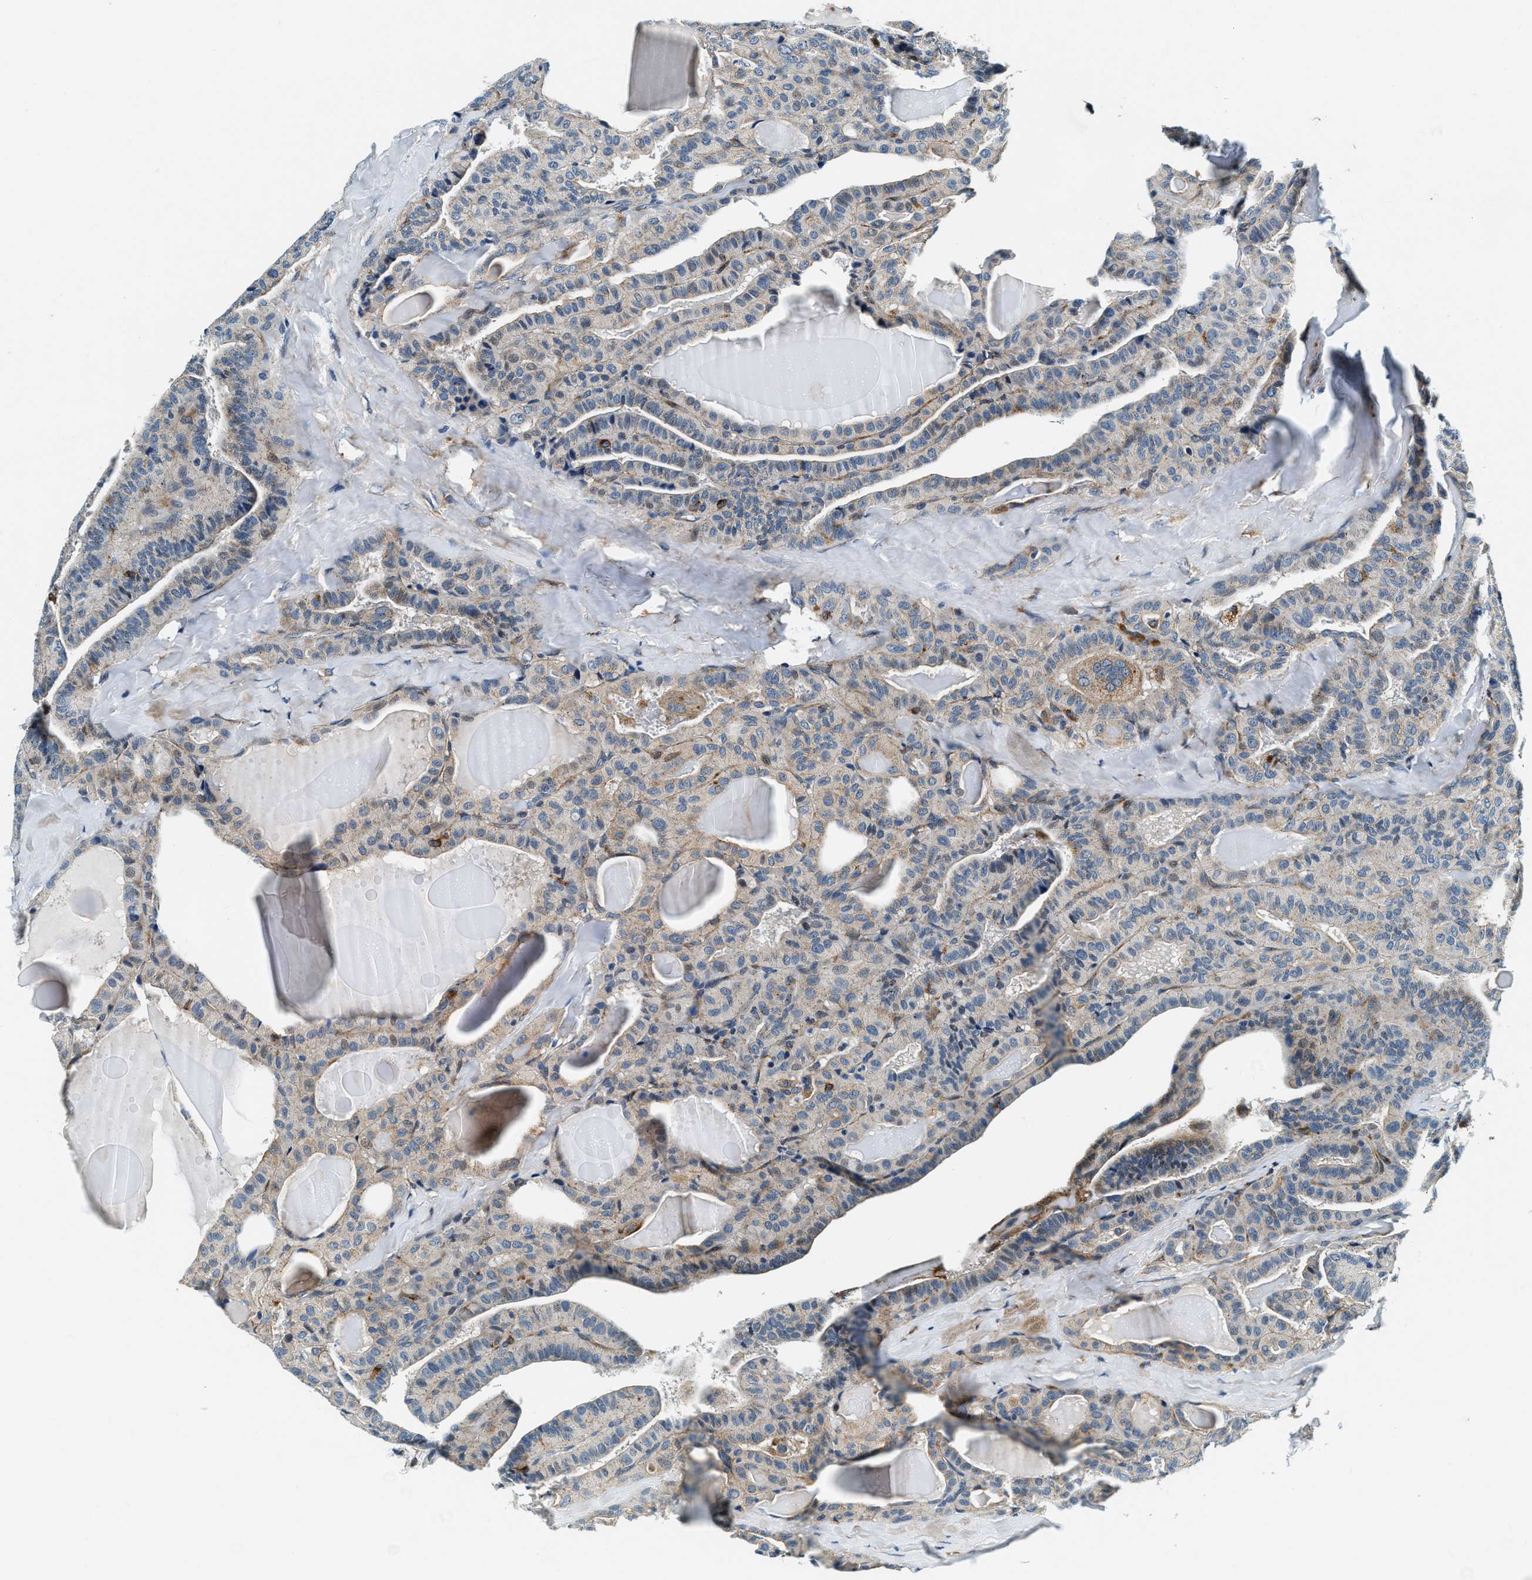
{"staining": {"intensity": "weak", "quantity": "<25%", "location": "cytoplasmic/membranous"}, "tissue": "thyroid cancer", "cell_type": "Tumor cells", "image_type": "cancer", "snomed": [{"axis": "morphology", "description": "Papillary adenocarcinoma, NOS"}, {"axis": "topography", "description": "Thyroid gland"}], "caption": "IHC of papillary adenocarcinoma (thyroid) displays no staining in tumor cells.", "gene": "C2orf66", "patient": {"sex": "male", "age": 77}}